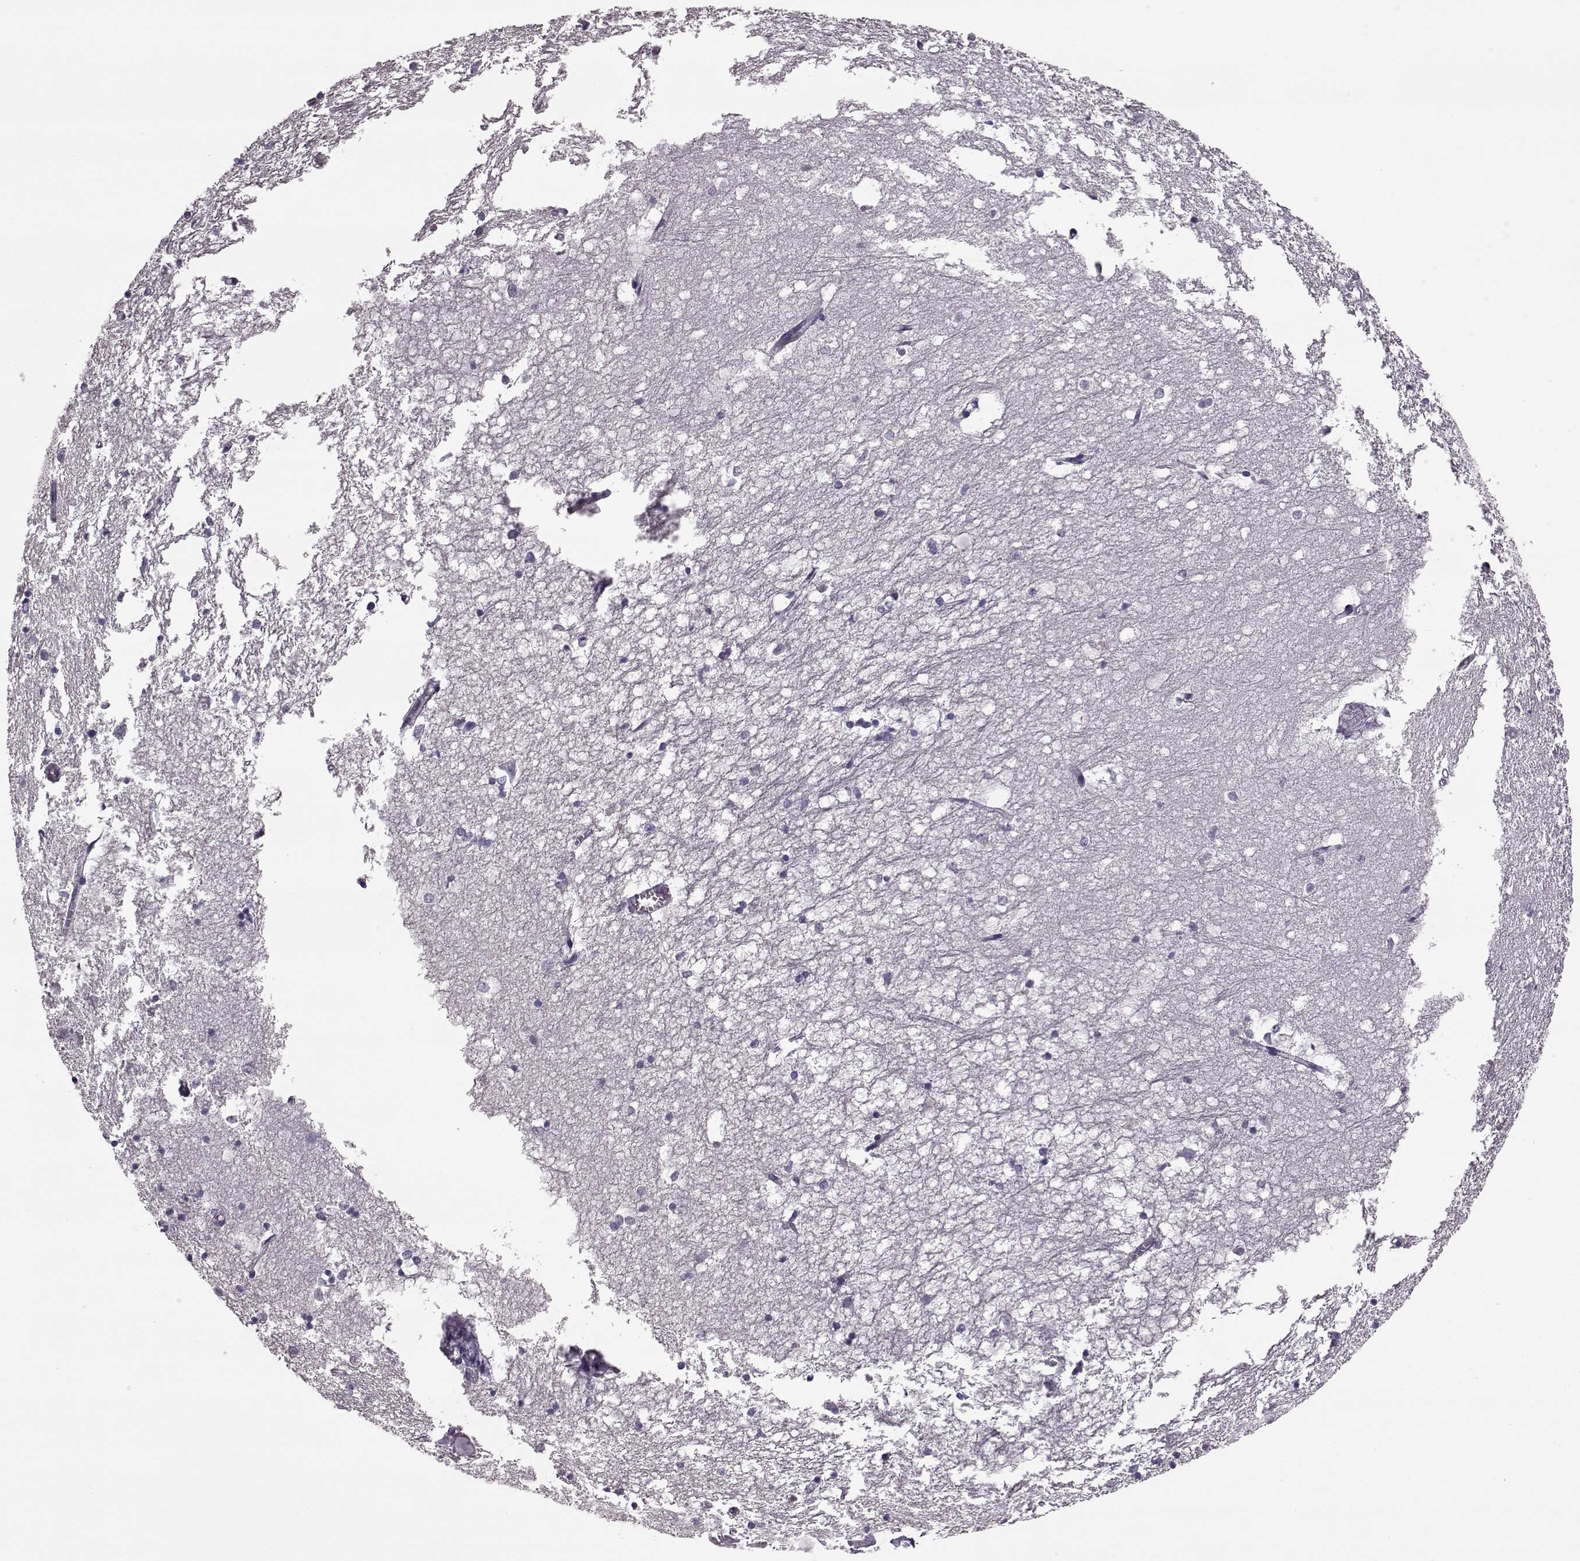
{"staining": {"intensity": "negative", "quantity": "none", "location": "none"}, "tissue": "hippocampus", "cell_type": "Glial cells", "image_type": "normal", "snomed": [{"axis": "morphology", "description": "Normal tissue, NOS"}, {"axis": "topography", "description": "Lateral ventricle wall"}, {"axis": "topography", "description": "Hippocampus"}], "caption": "DAB immunohistochemical staining of benign human hippocampus reveals no significant expression in glial cells. (Stains: DAB immunohistochemistry (IHC) with hematoxylin counter stain, Microscopy: brightfield microscopy at high magnification).", "gene": "PRPH2", "patient": {"sex": "female", "age": 63}}